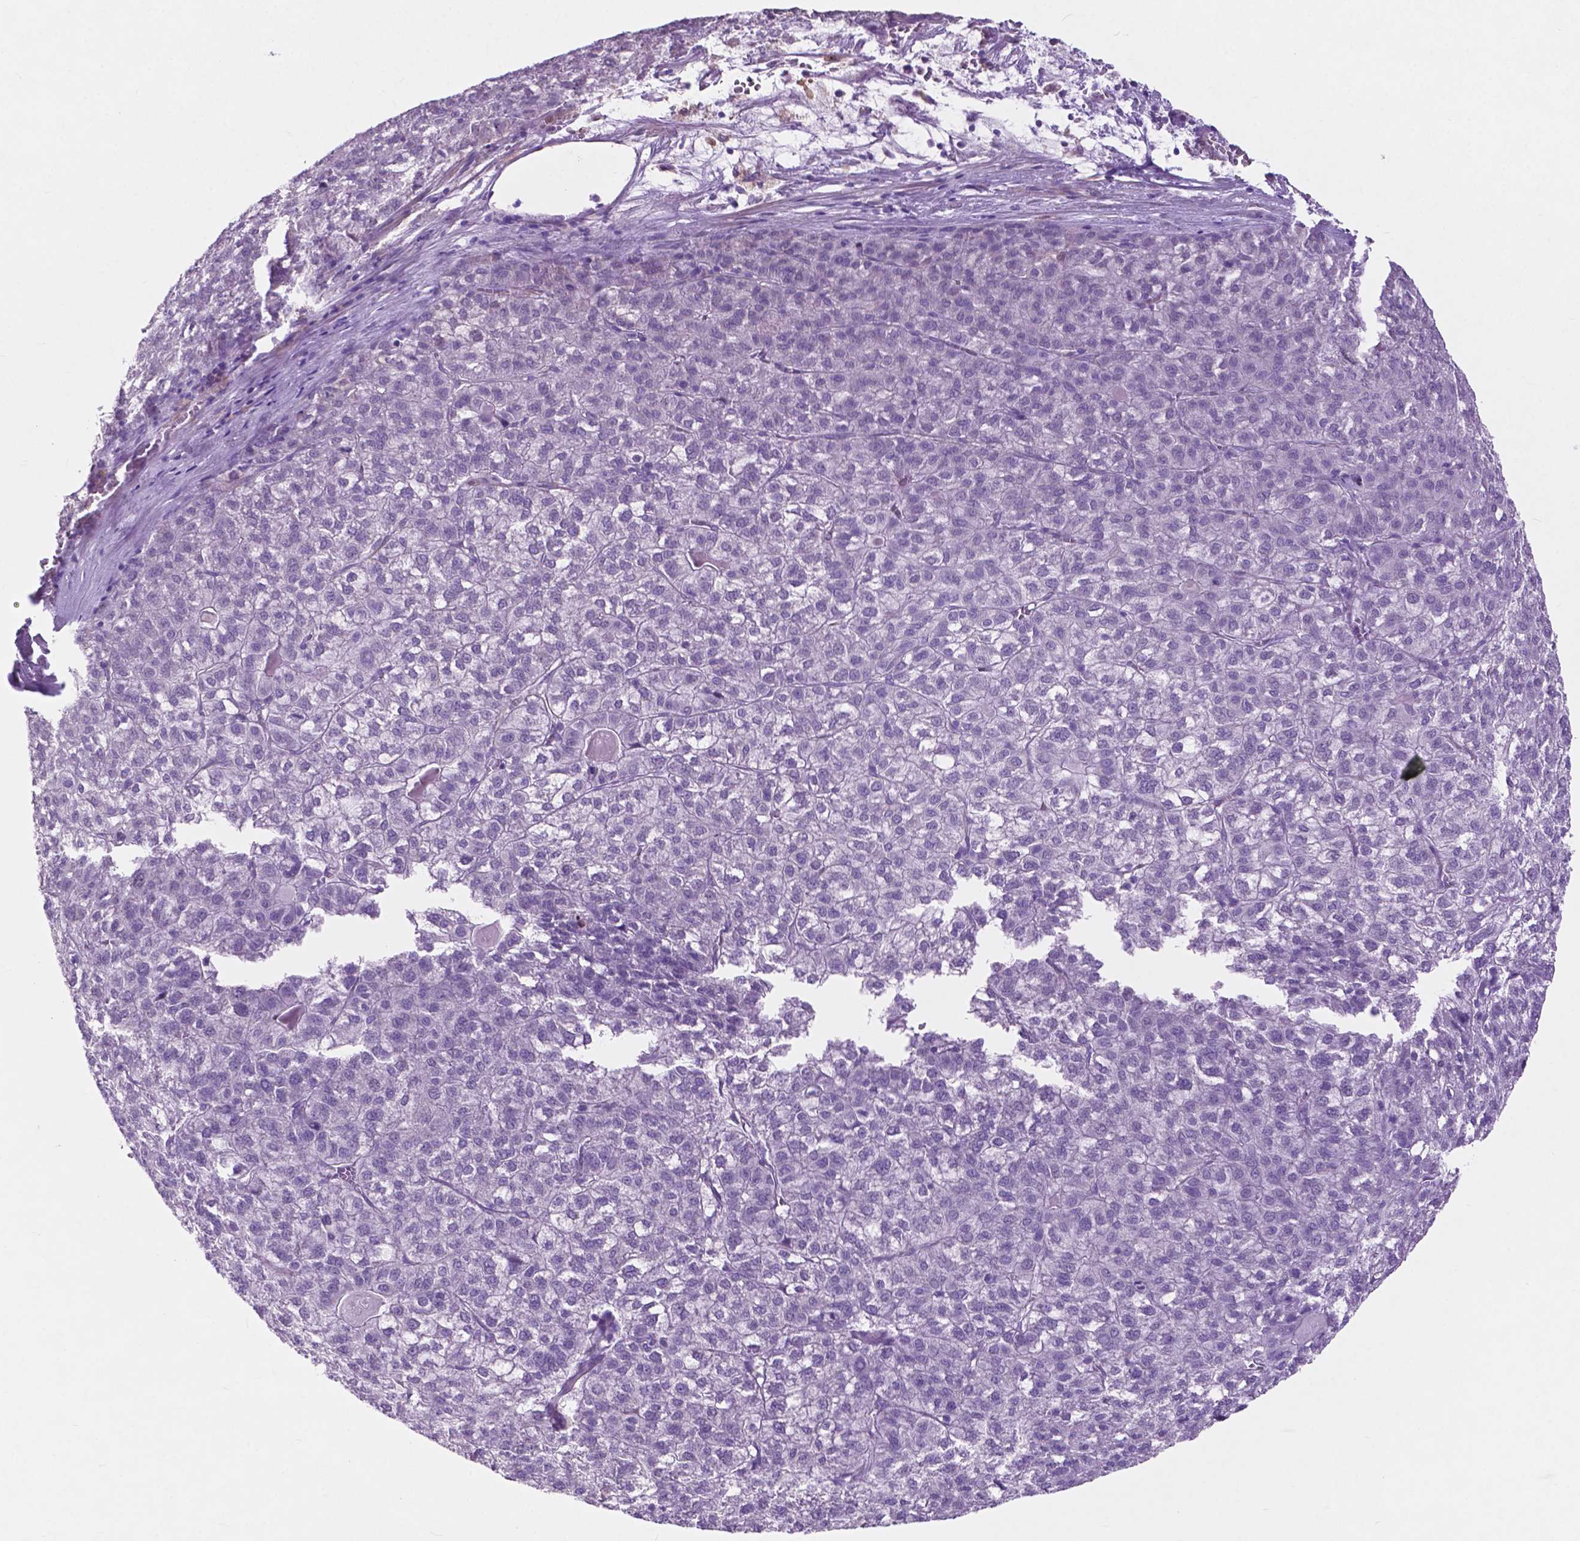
{"staining": {"intensity": "negative", "quantity": "none", "location": "none"}, "tissue": "liver cancer", "cell_type": "Tumor cells", "image_type": "cancer", "snomed": [{"axis": "morphology", "description": "Carcinoma, Hepatocellular, NOS"}, {"axis": "topography", "description": "Liver"}], "caption": "The immunohistochemistry micrograph has no significant expression in tumor cells of hepatocellular carcinoma (liver) tissue. (Brightfield microscopy of DAB IHC at high magnification).", "gene": "ASPG", "patient": {"sex": "female", "age": 43}}